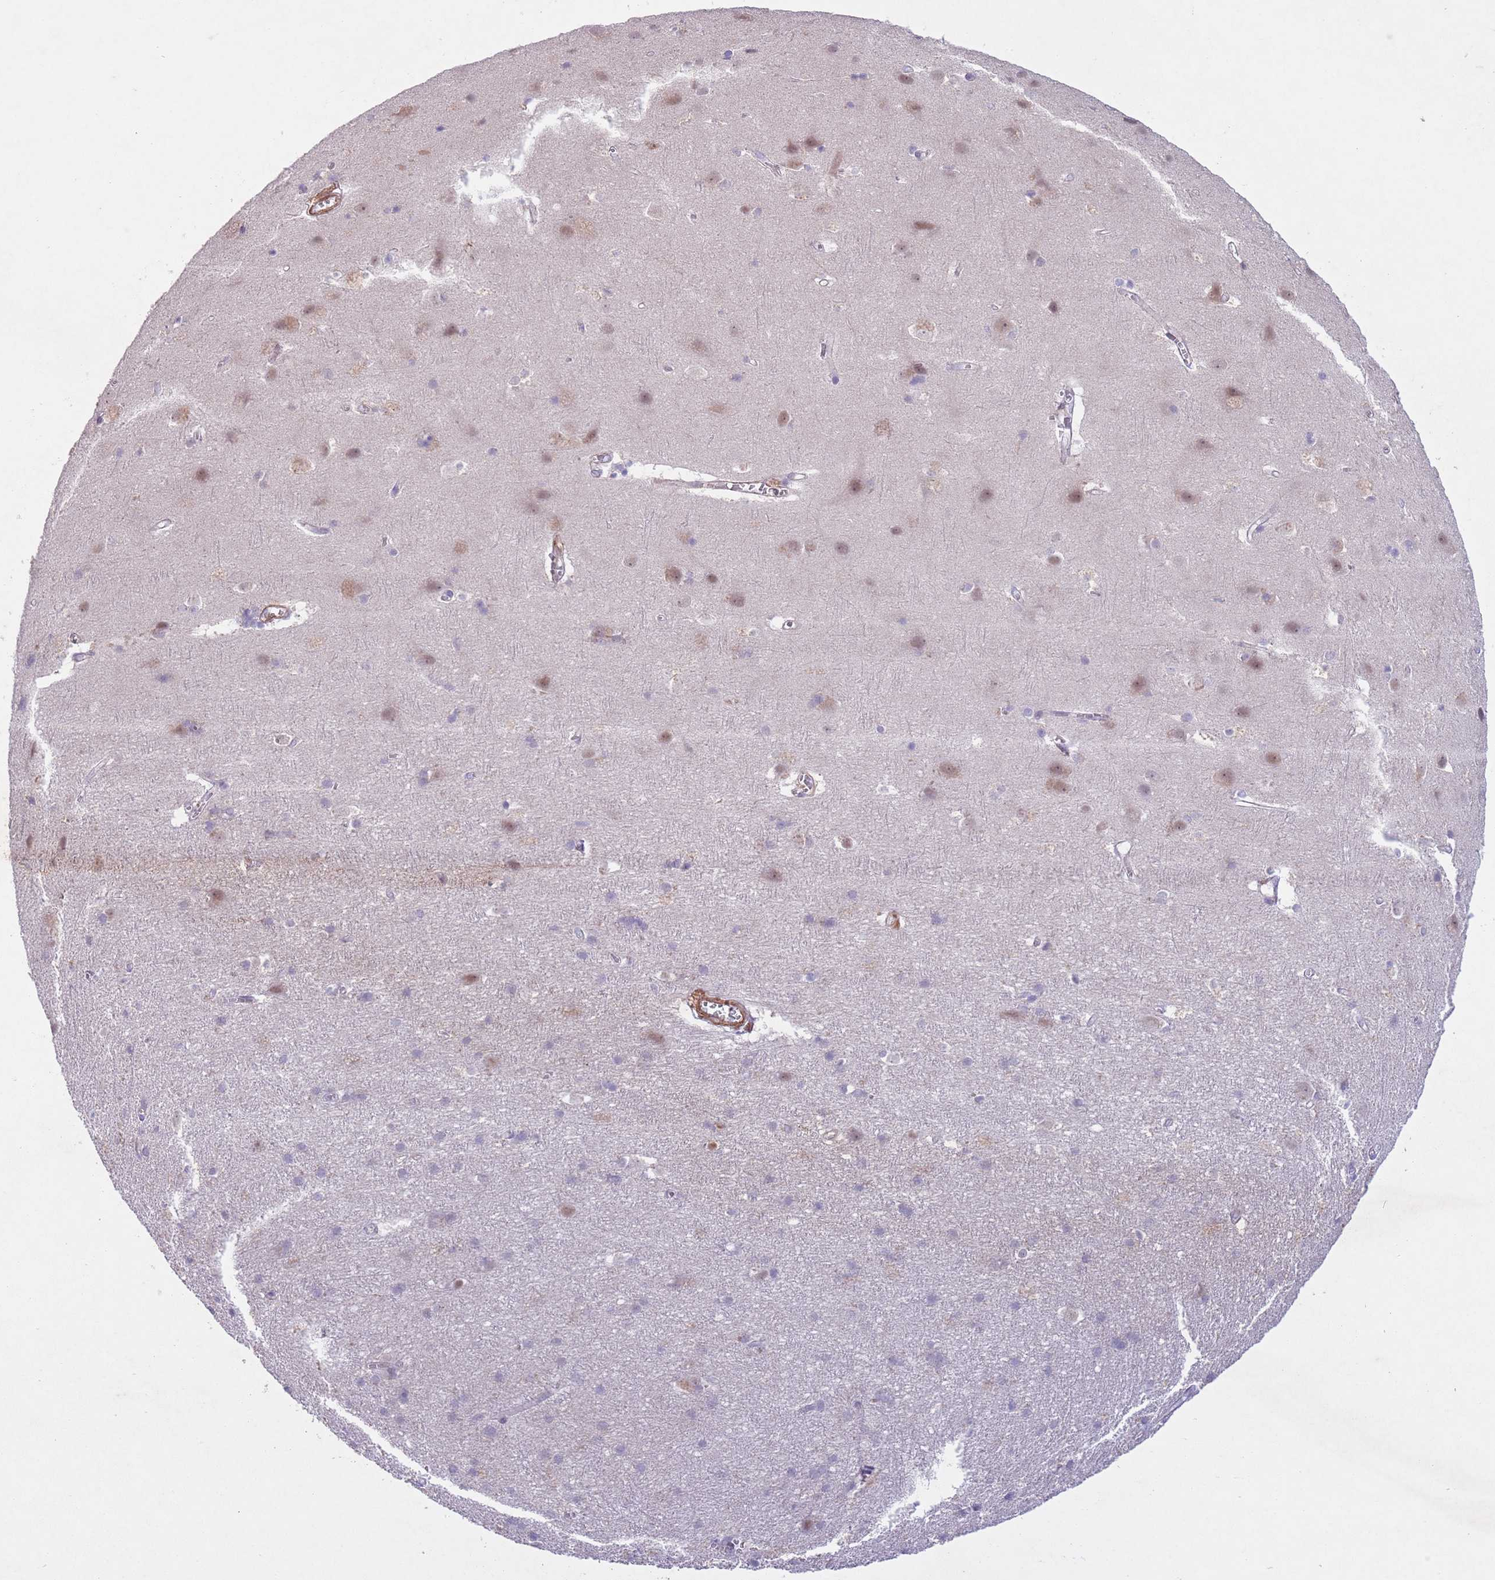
{"staining": {"intensity": "negative", "quantity": "none", "location": "none"}, "tissue": "cerebral cortex", "cell_type": "Endothelial cells", "image_type": "normal", "snomed": [{"axis": "morphology", "description": "Normal tissue, NOS"}, {"axis": "topography", "description": "Cerebral cortex"}], "caption": "Immunohistochemistry (IHC) of benign cerebral cortex demonstrates no staining in endothelial cells.", "gene": "CCNI", "patient": {"sex": "male", "age": 54}}